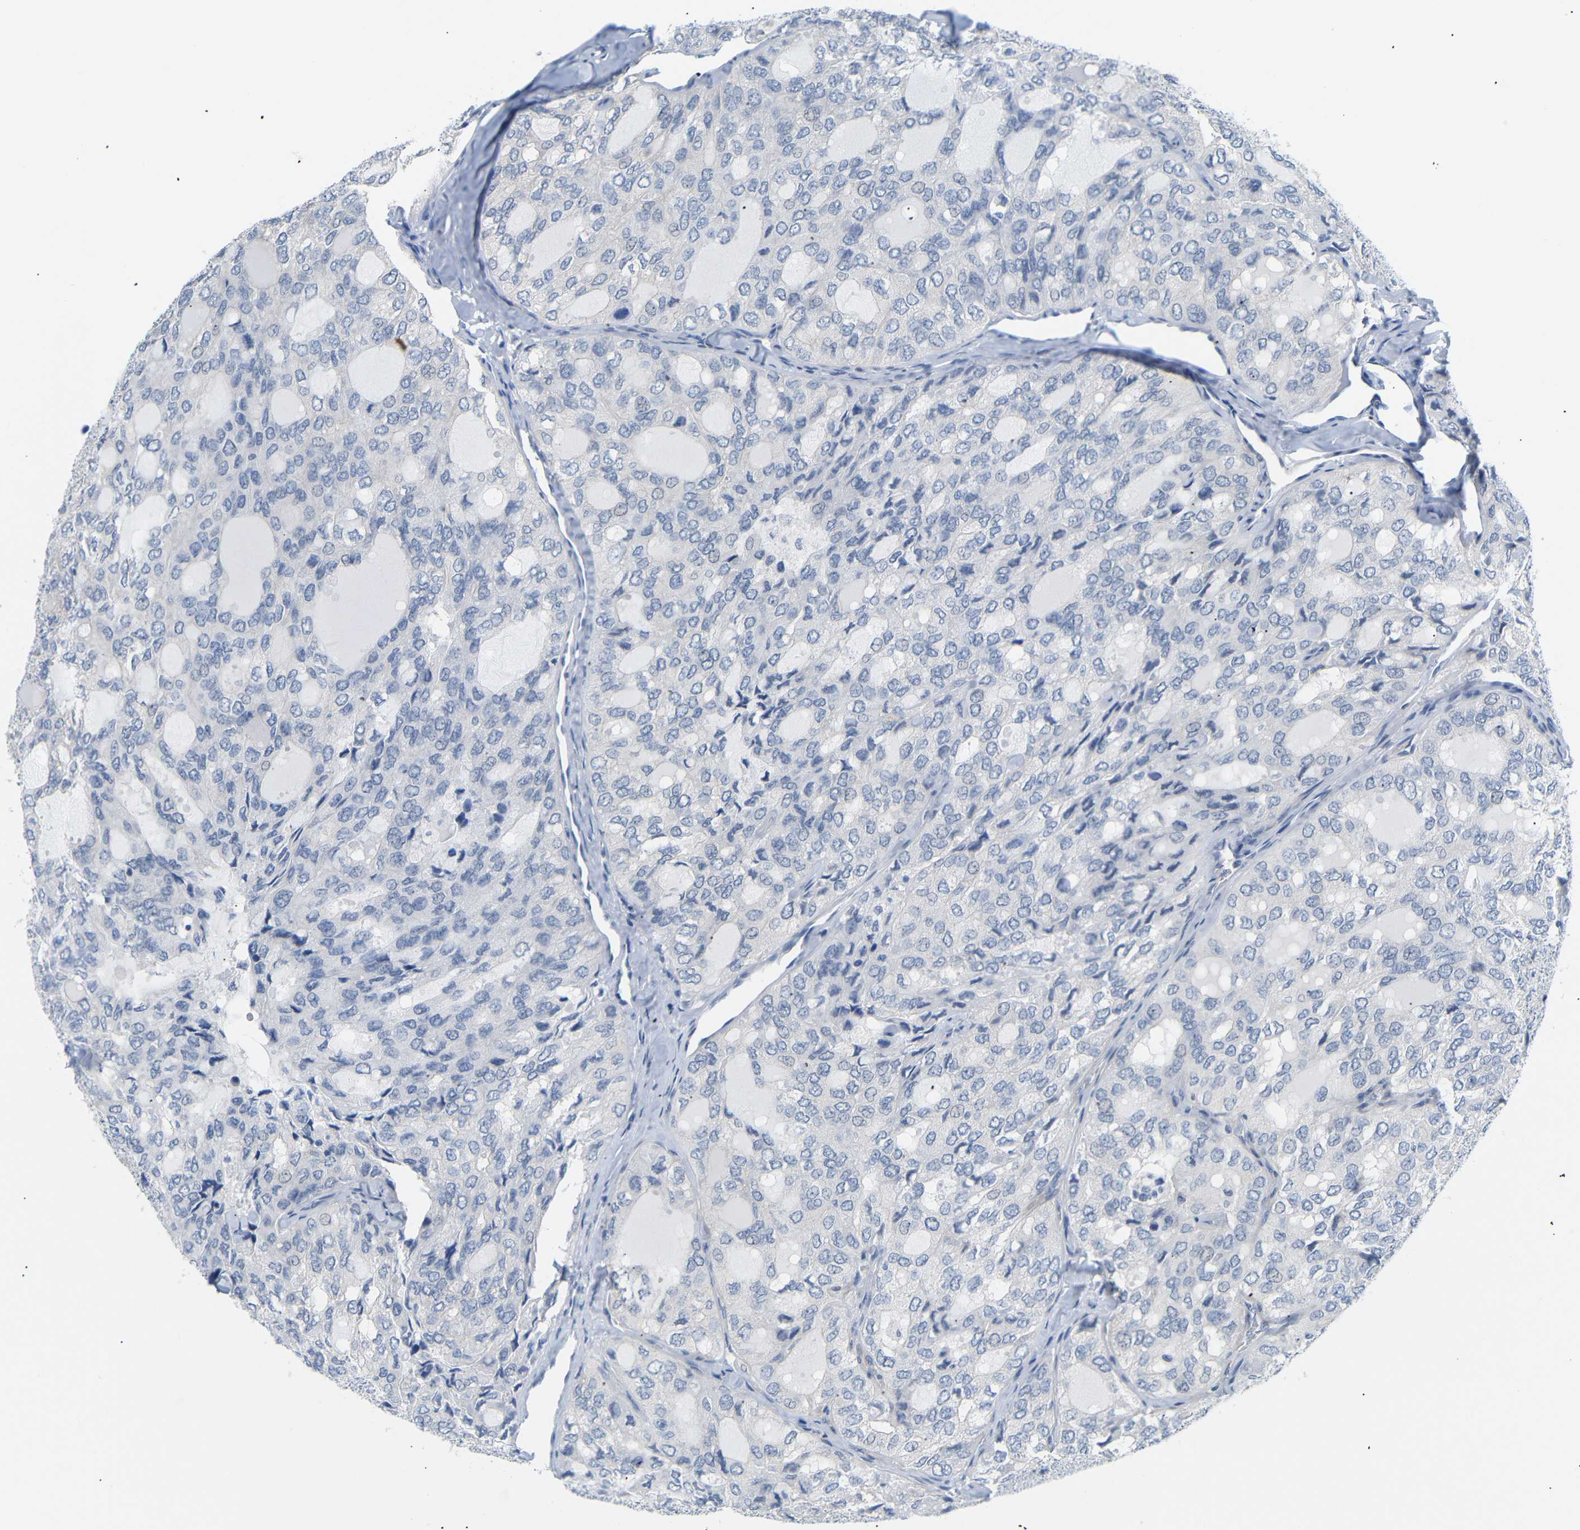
{"staining": {"intensity": "negative", "quantity": "none", "location": "none"}, "tissue": "thyroid cancer", "cell_type": "Tumor cells", "image_type": "cancer", "snomed": [{"axis": "morphology", "description": "Follicular adenoma carcinoma, NOS"}, {"axis": "topography", "description": "Thyroid gland"}], "caption": "Immunohistochemical staining of follicular adenoma carcinoma (thyroid) exhibits no significant positivity in tumor cells.", "gene": "STMN3", "patient": {"sex": "male", "age": 75}}